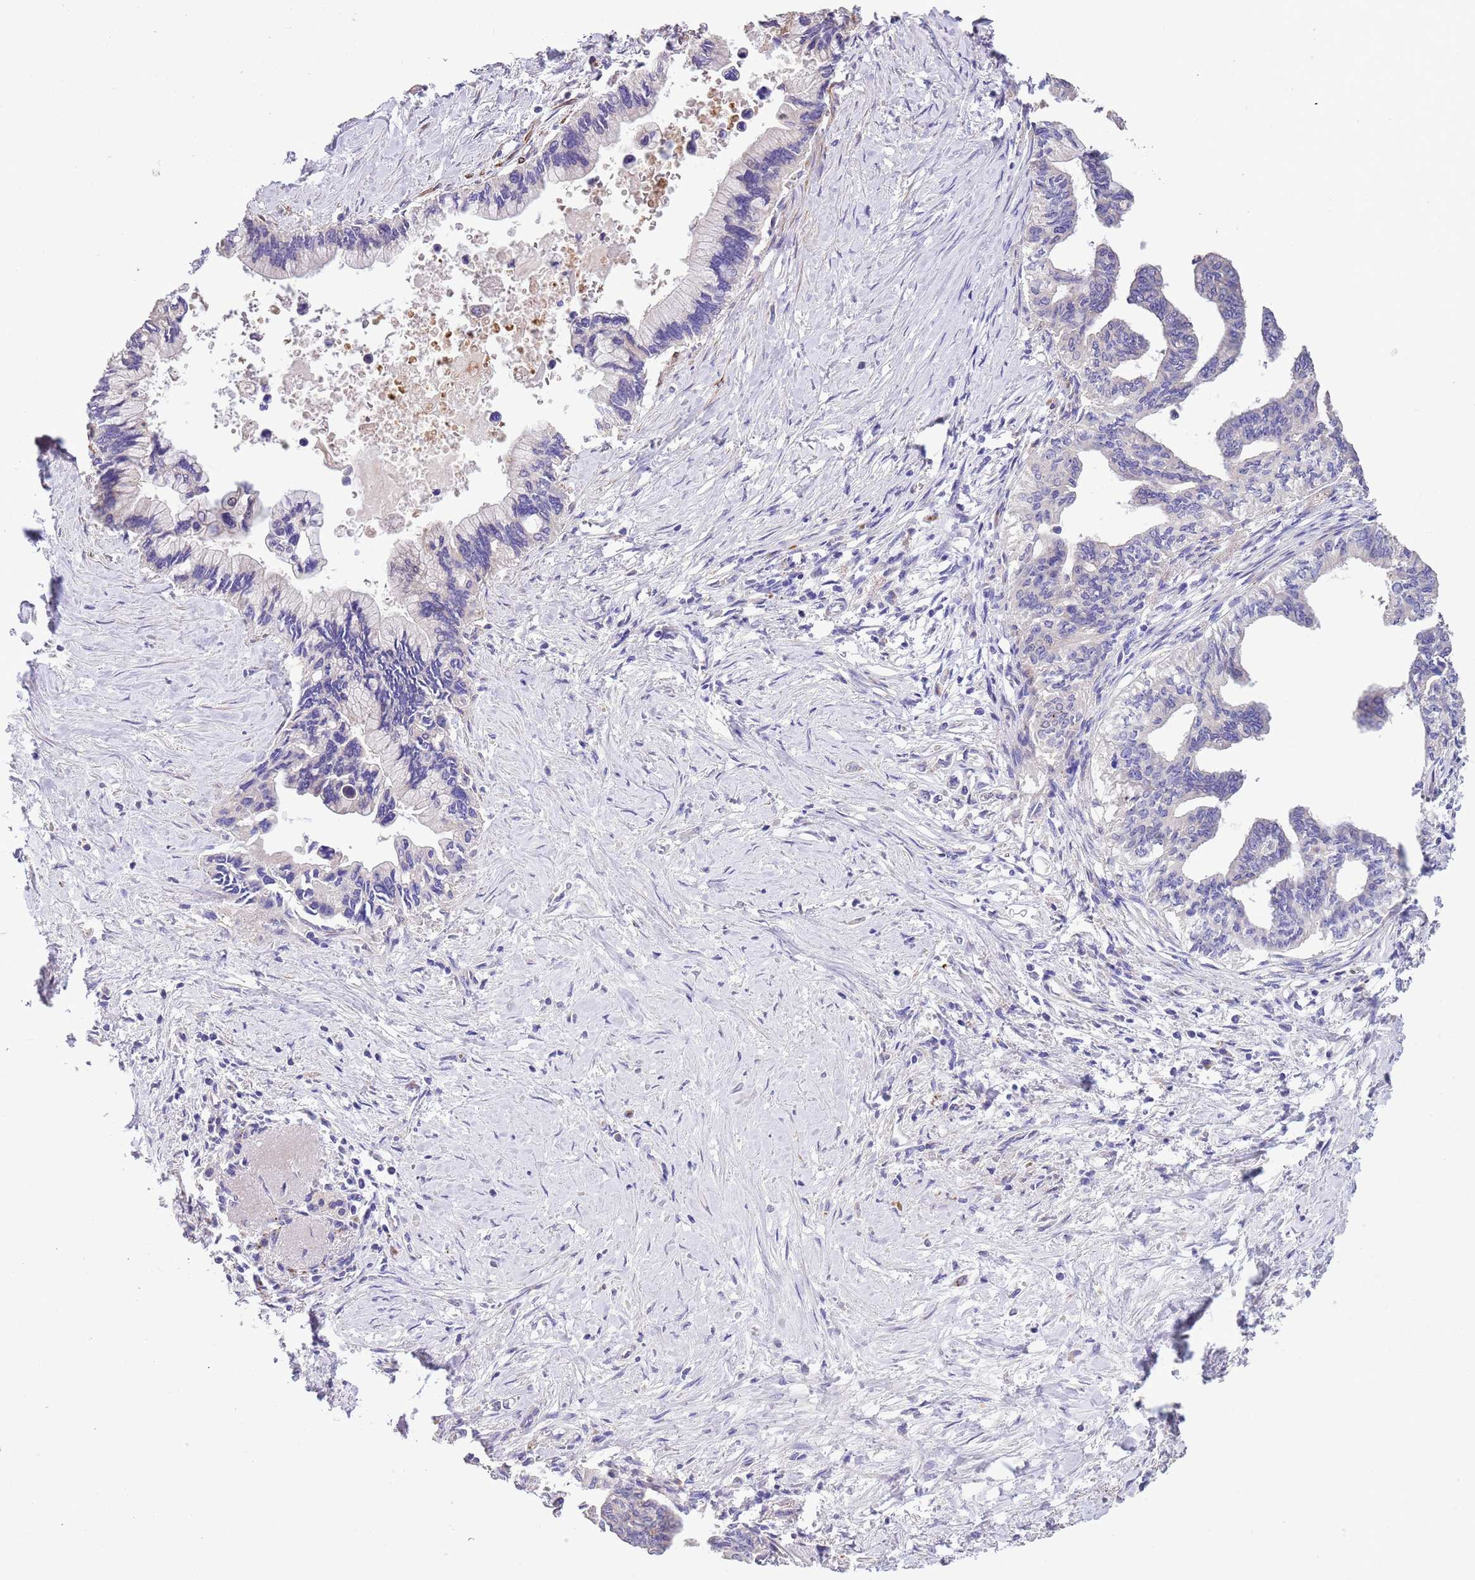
{"staining": {"intensity": "negative", "quantity": "none", "location": "none"}, "tissue": "pancreatic cancer", "cell_type": "Tumor cells", "image_type": "cancer", "snomed": [{"axis": "morphology", "description": "Adenocarcinoma, NOS"}, {"axis": "topography", "description": "Pancreas"}], "caption": "This histopathology image is of pancreatic cancer (adenocarcinoma) stained with immunohistochemistry to label a protein in brown with the nuclei are counter-stained blue. There is no staining in tumor cells.", "gene": "PIGA", "patient": {"sex": "female", "age": 83}}